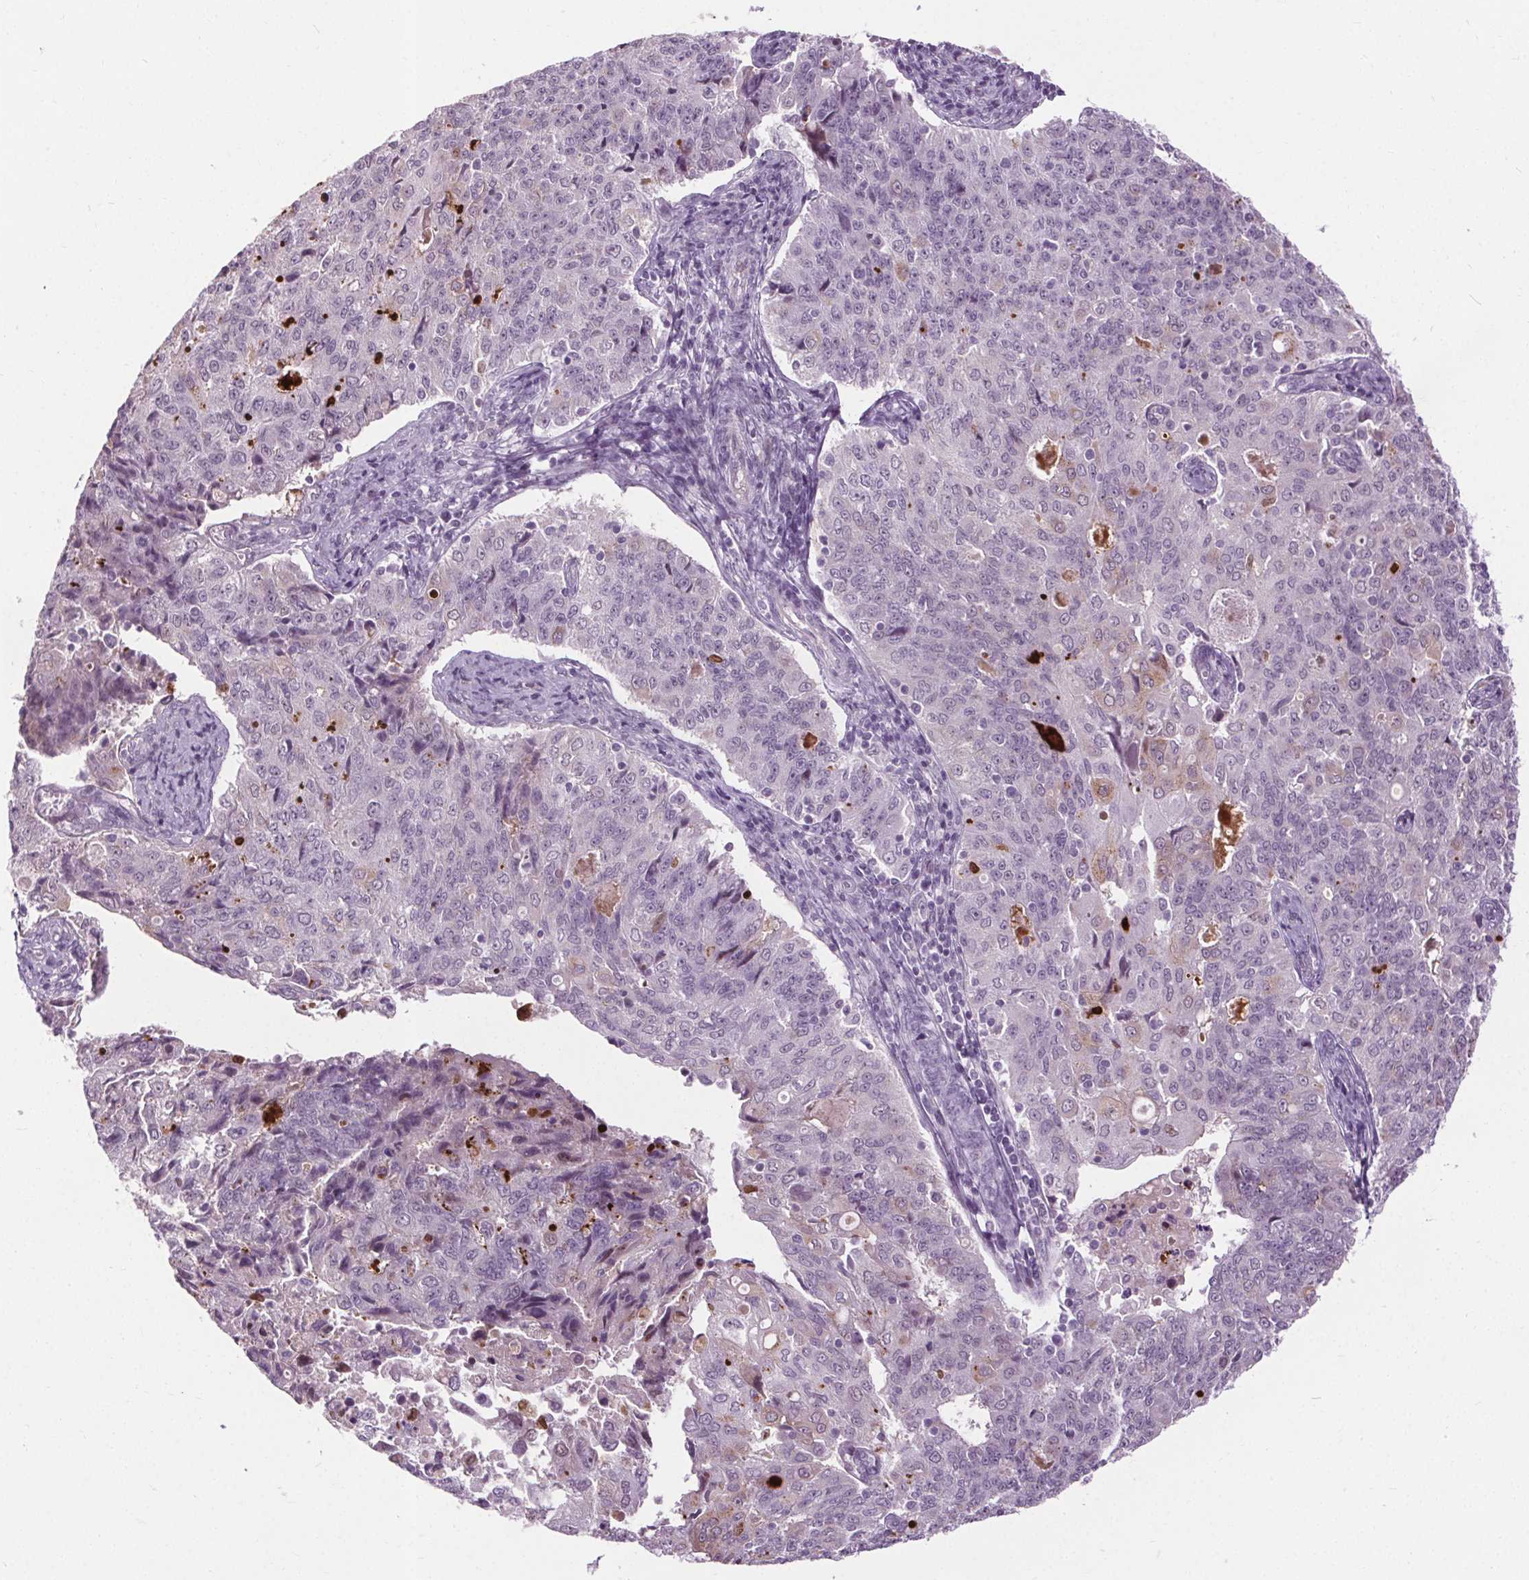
{"staining": {"intensity": "negative", "quantity": "none", "location": "none"}, "tissue": "endometrial cancer", "cell_type": "Tumor cells", "image_type": "cancer", "snomed": [{"axis": "morphology", "description": "Adenocarcinoma, NOS"}, {"axis": "topography", "description": "Endometrium"}], "caption": "Immunohistochemistry micrograph of neoplastic tissue: human endometrial adenocarcinoma stained with DAB shows no significant protein positivity in tumor cells. (Brightfield microscopy of DAB (3,3'-diaminobenzidine) IHC at high magnification).", "gene": "CEBPA", "patient": {"sex": "female", "age": 43}}